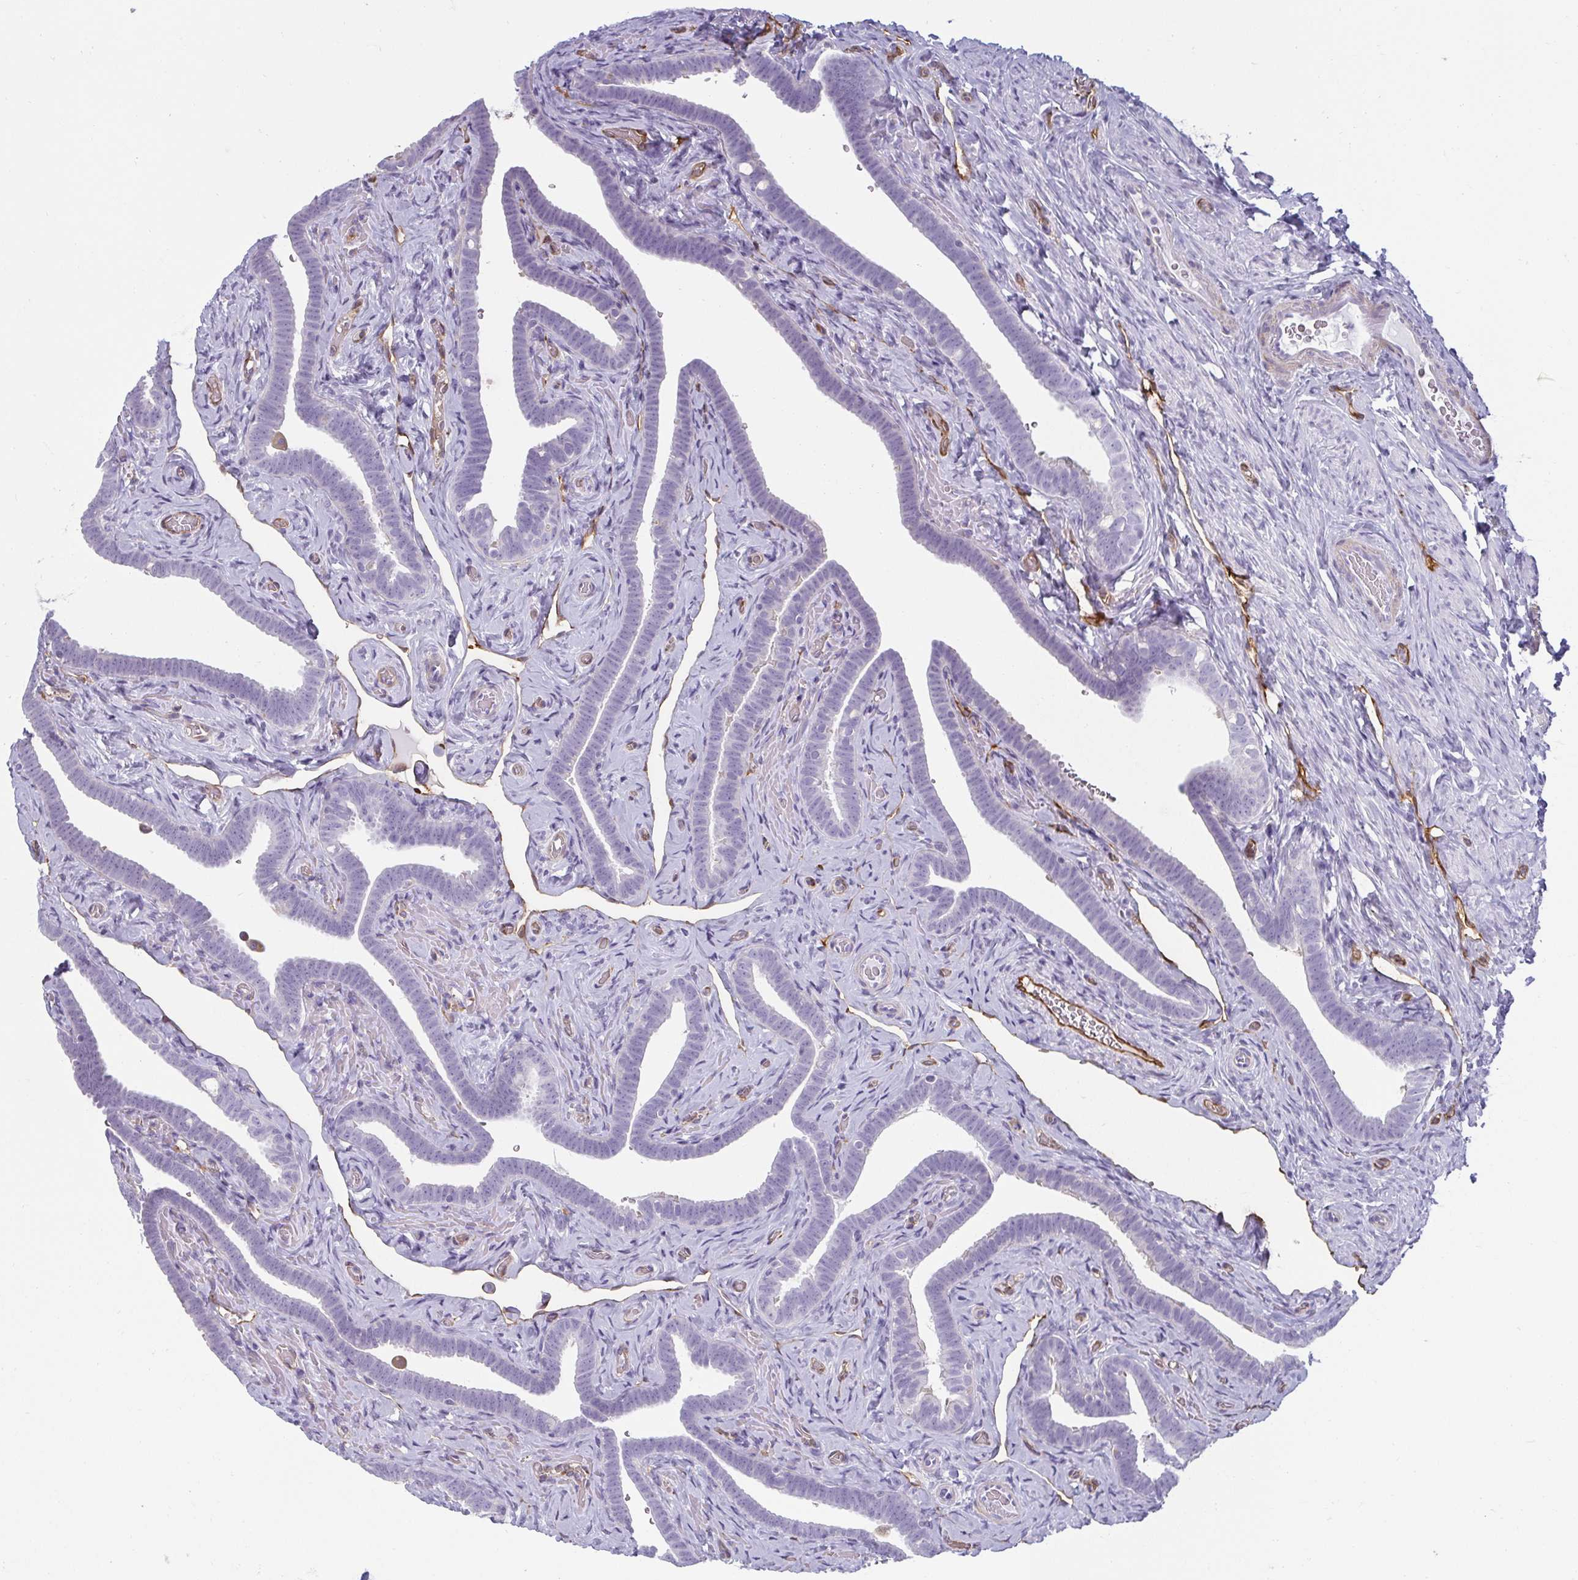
{"staining": {"intensity": "negative", "quantity": "none", "location": "none"}, "tissue": "fallopian tube", "cell_type": "Glandular cells", "image_type": "normal", "snomed": [{"axis": "morphology", "description": "Normal tissue, NOS"}, {"axis": "topography", "description": "Fallopian tube"}], "caption": "Immunohistochemistry (IHC) photomicrograph of unremarkable fallopian tube: human fallopian tube stained with DAB (3,3'-diaminobenzidine) reveals no significant protein expression in glandular cells. Nuclei are stained in blue.", "gene": "PDE2A", "patient": {"sex": "female", "age": 69}}